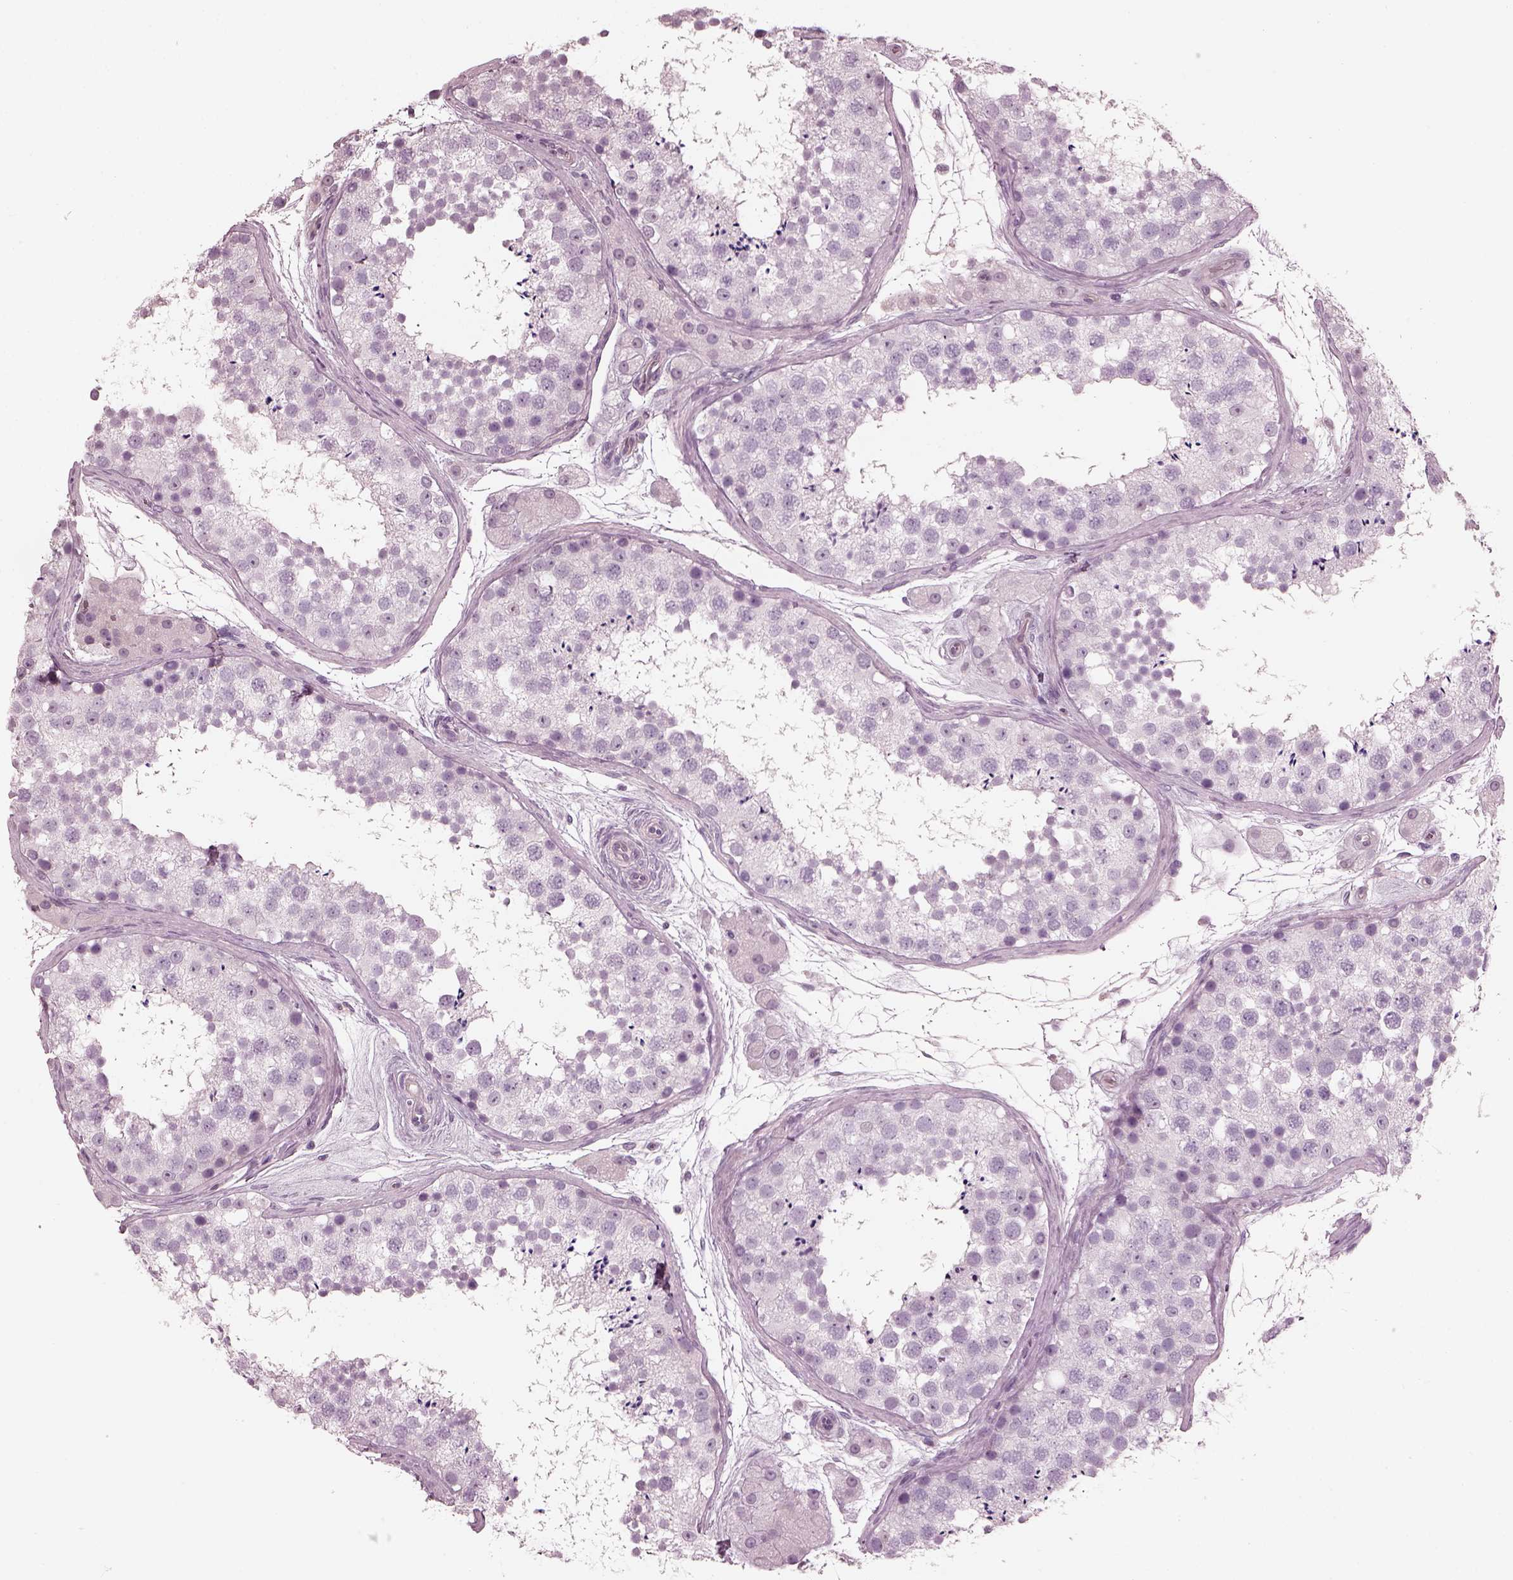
{"staining": {"intensity": "negative", "quantity": "none", "location": "none"}, "tissue": "testis", "cell_type": "Cells in seminiferous ducts", "image_type": "normal", "snomed": [{"axis": "morphology", "description": "Normal tissue, NOS"}, {"axis": "topography", "description": "Testis"}], "caption": "The immunohistochemistry micrograph has no significant staining in cells in seminiferous ducts of testis.", "gene": "BFSP1", "patient": {"sex": "male", "age": 41}}